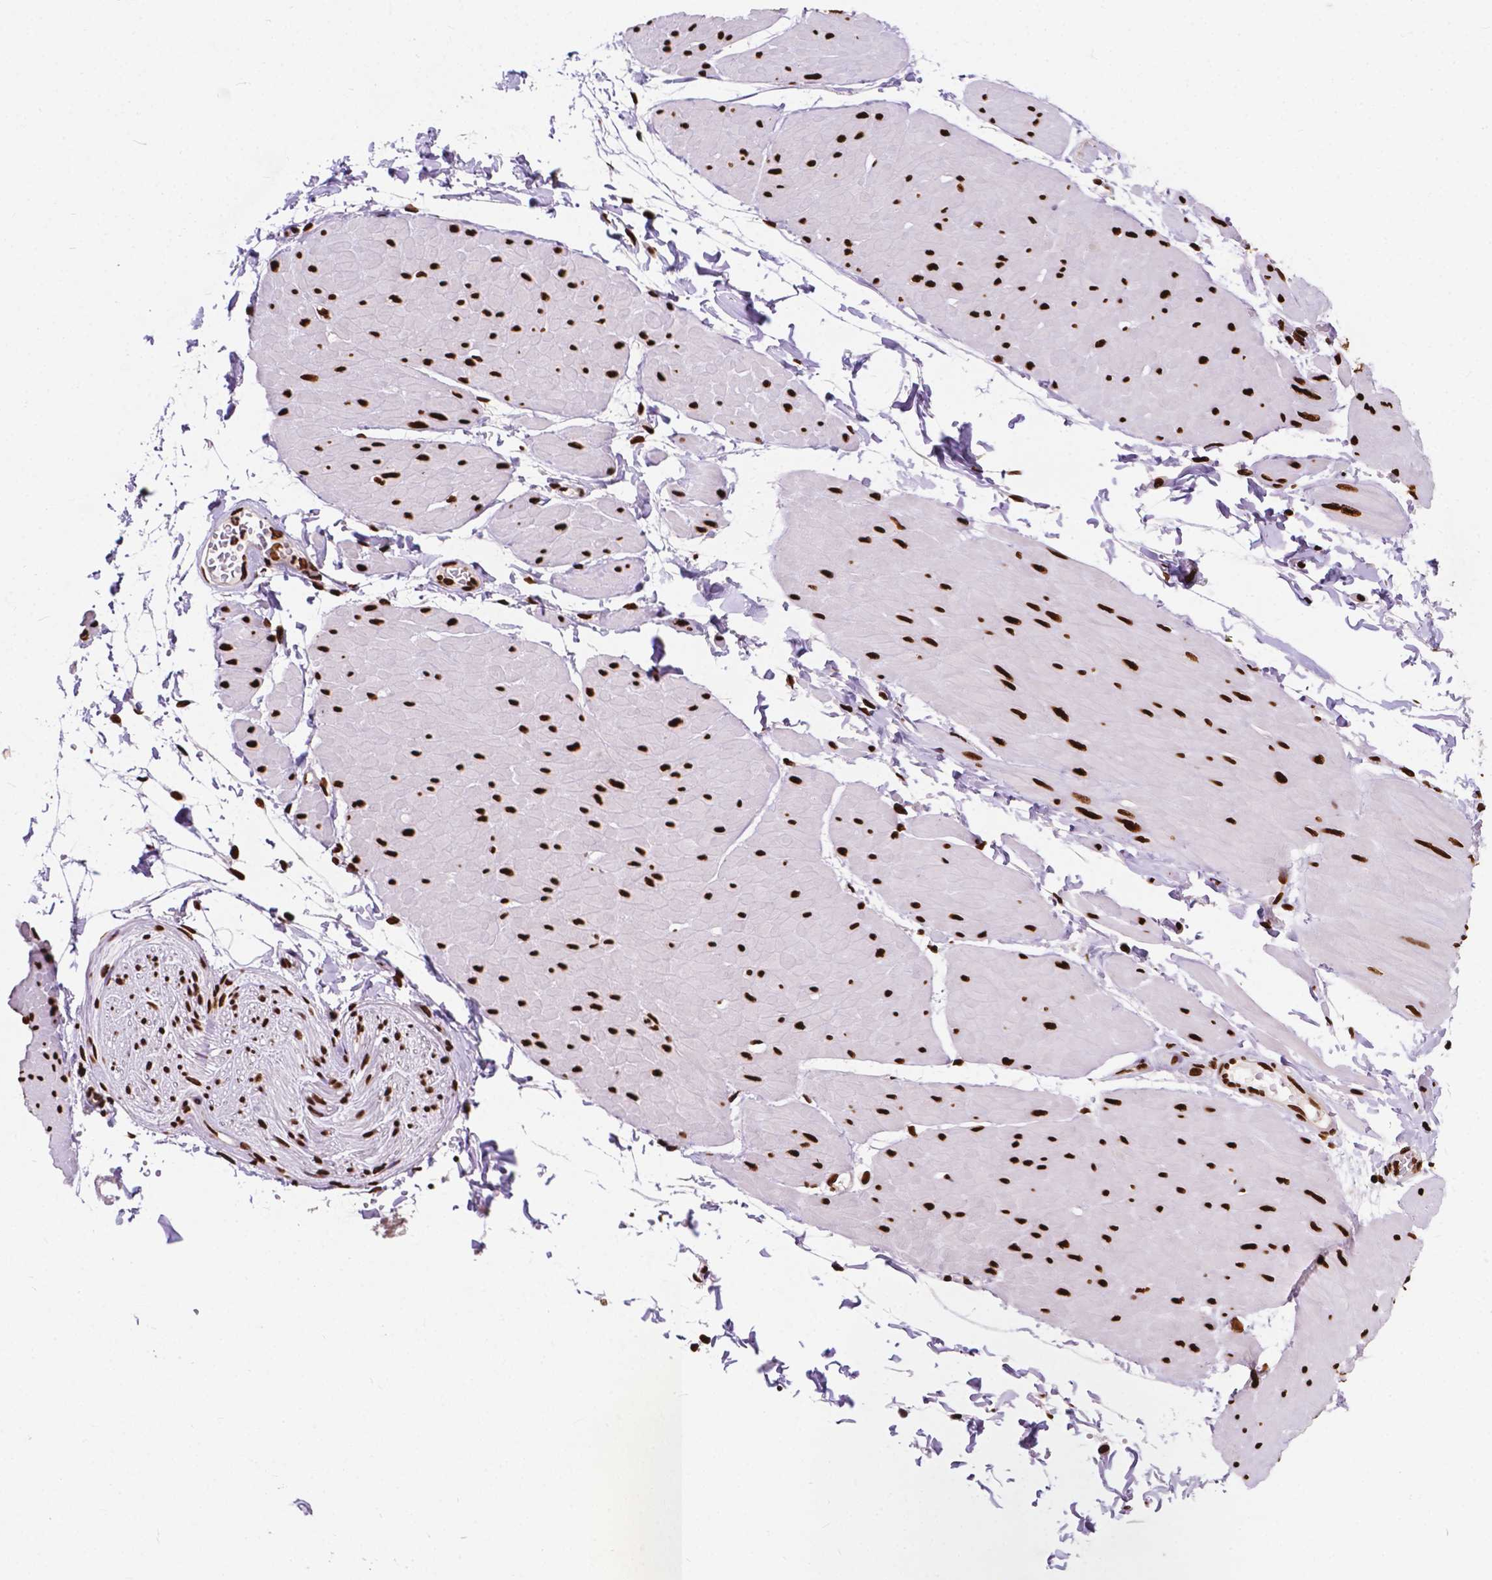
{"staining": {"intensity": "strong", "quantity": ">75%", "location": "nuclear"}, "tissue": "adipose tissue", "cell_type": "Adipocytes", "image_type": "normal", "snomed": [{"axis": "morphology", "description": "Normal tissue, NOS"}, {"axis": "topography", "description": "Smooth muscle"}, {"axis": "topography", "description": "Peripheral nerve tissue"}], "caption": "The micrograph reveals immunohistochemical staining of unremarkable adipose tissue. There is strong nuclear positivity is present in approximately >75% of adipocytes.", "gene": "SMIM5", "patient": {"sex": "male", "age": 58}}